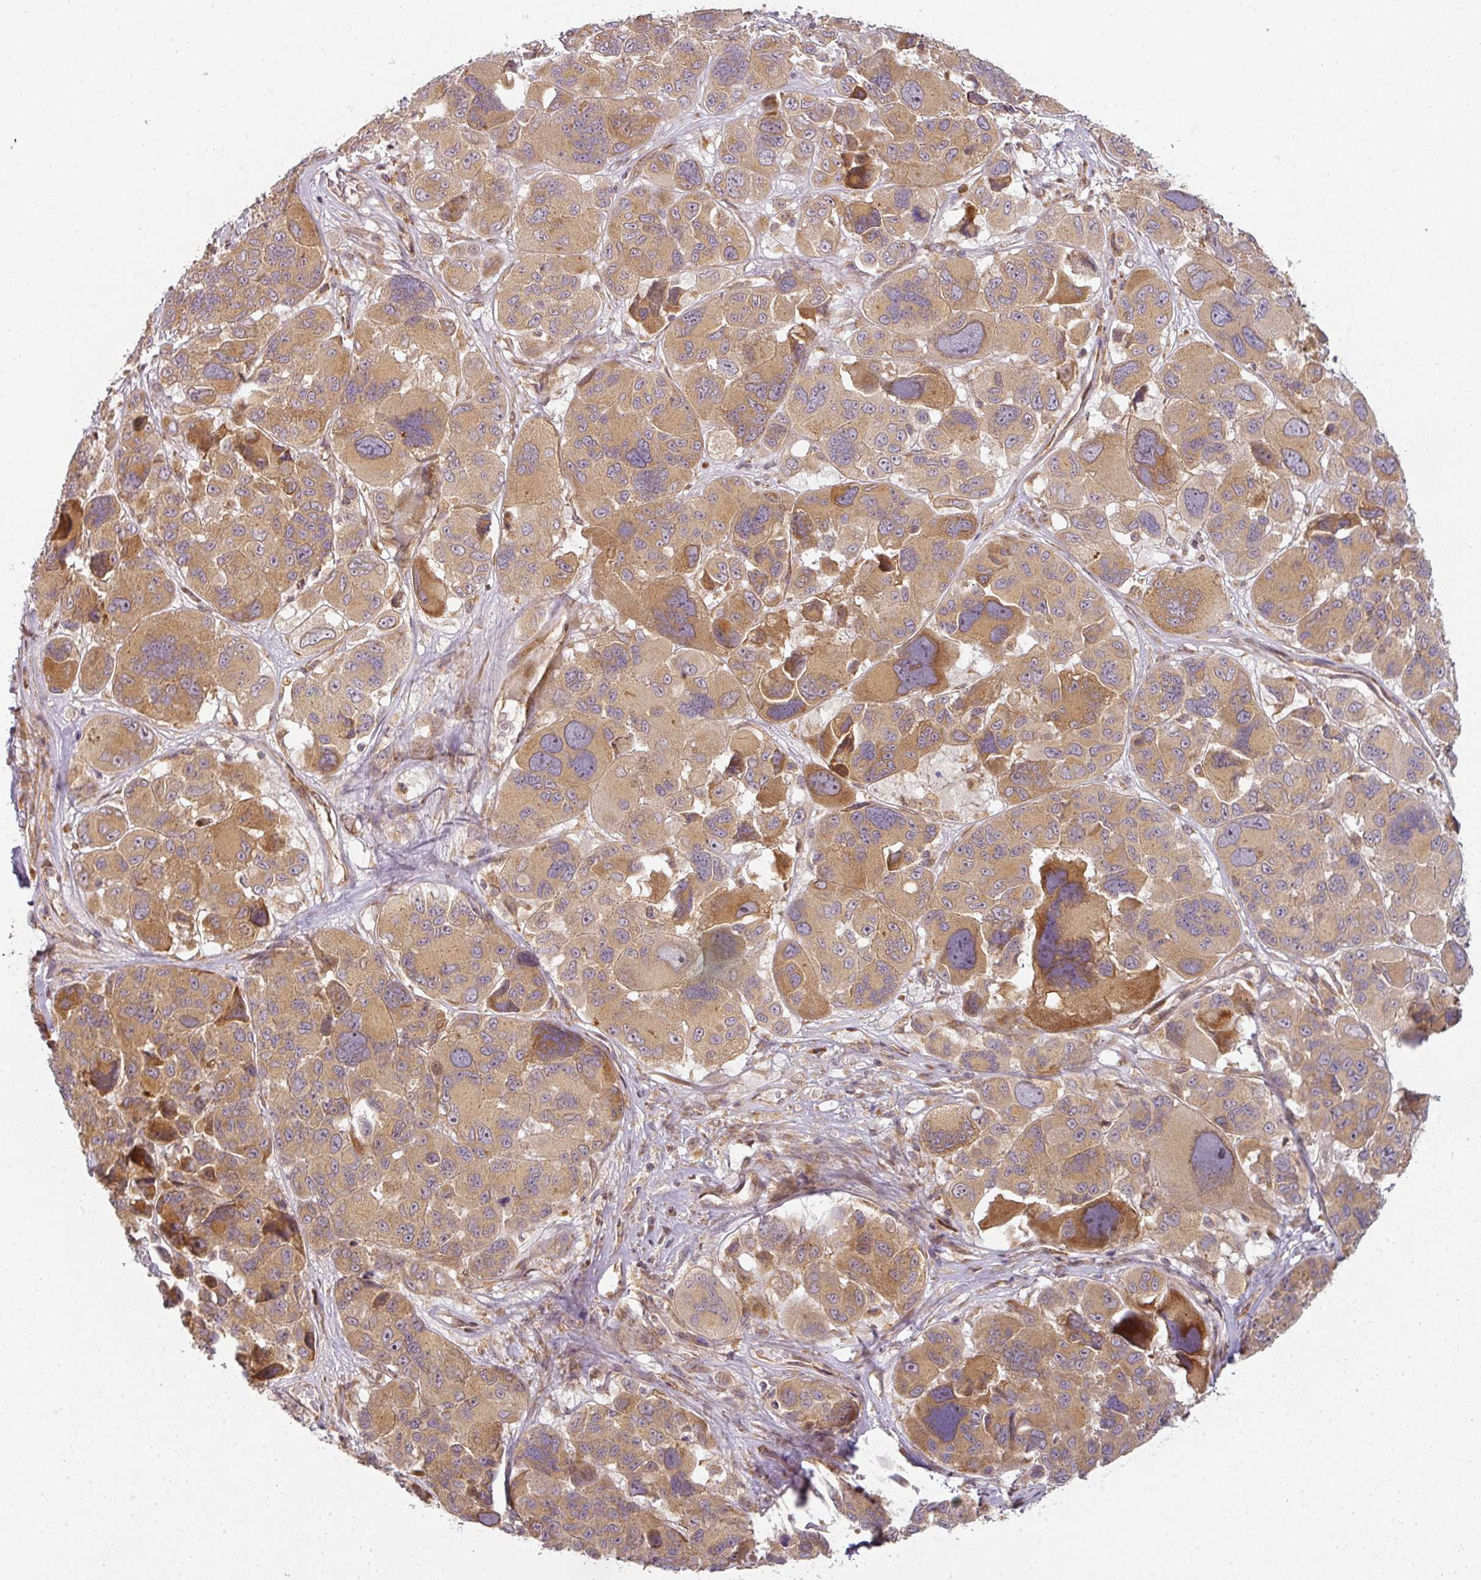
{"staining": {"intensity": "moderate", "quantity": ">75%", "location": "cytoplasmic/membranous"}, "tissue": "melanoma", "cell_type": "Tumor cells", "image_type": "cancer", "snomed": [{"axis": "morphology", "description": "Malignant melanoma, NOS"}, {"axis": "topography", "description": "Skin"}], "caption": "Malignant melanoma stained for a protein (brown) exhibits moderate cytoplasmic/membranous positive staining in about >75% of tumor cells.", "gene": "CNOT1", "patient": {"sex": "female", "age": 66}}